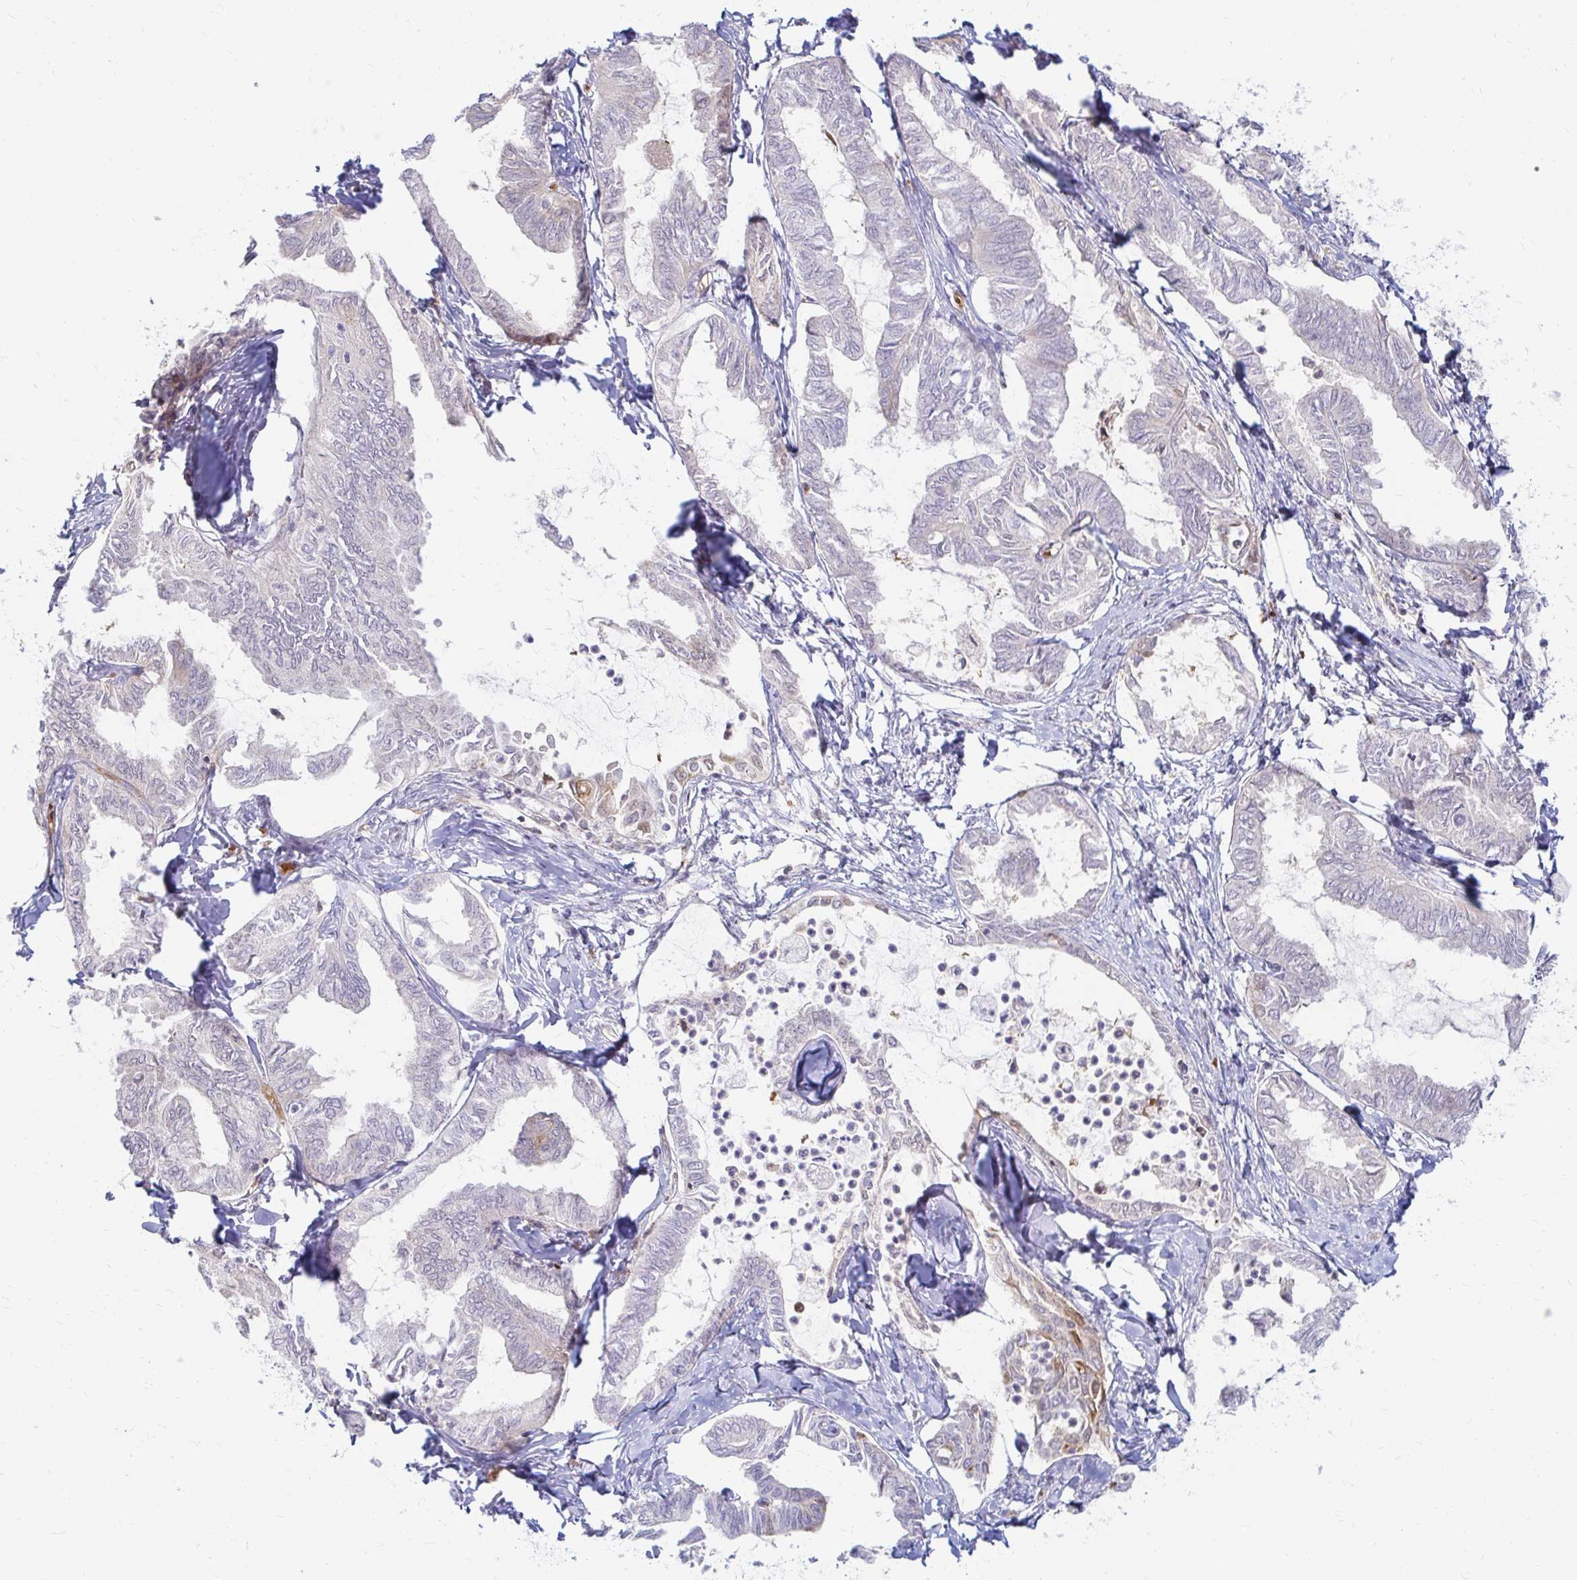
{"staining": {"intensity": "moderate", "quantity": "<25%", "location": "cytoplasmic/membranous"}, "tissue": "ovarian cancer", "cell_type": "Tumor cells", "image_type": "cancer", "snomed": [{"axis": "morphology", "description": "Carcinoma, endometroid"}, {"axis": "topography", "description": "Ovary"}], "caption": "Approximately <25% of tumor cells in human ovarian cancer demonstrate moderate cytoplasmic/membranous protein staining as visualized by brown immunohistochemical staining.", "gene": "CAST", "patient": {"sex": "female", "age": 70}}